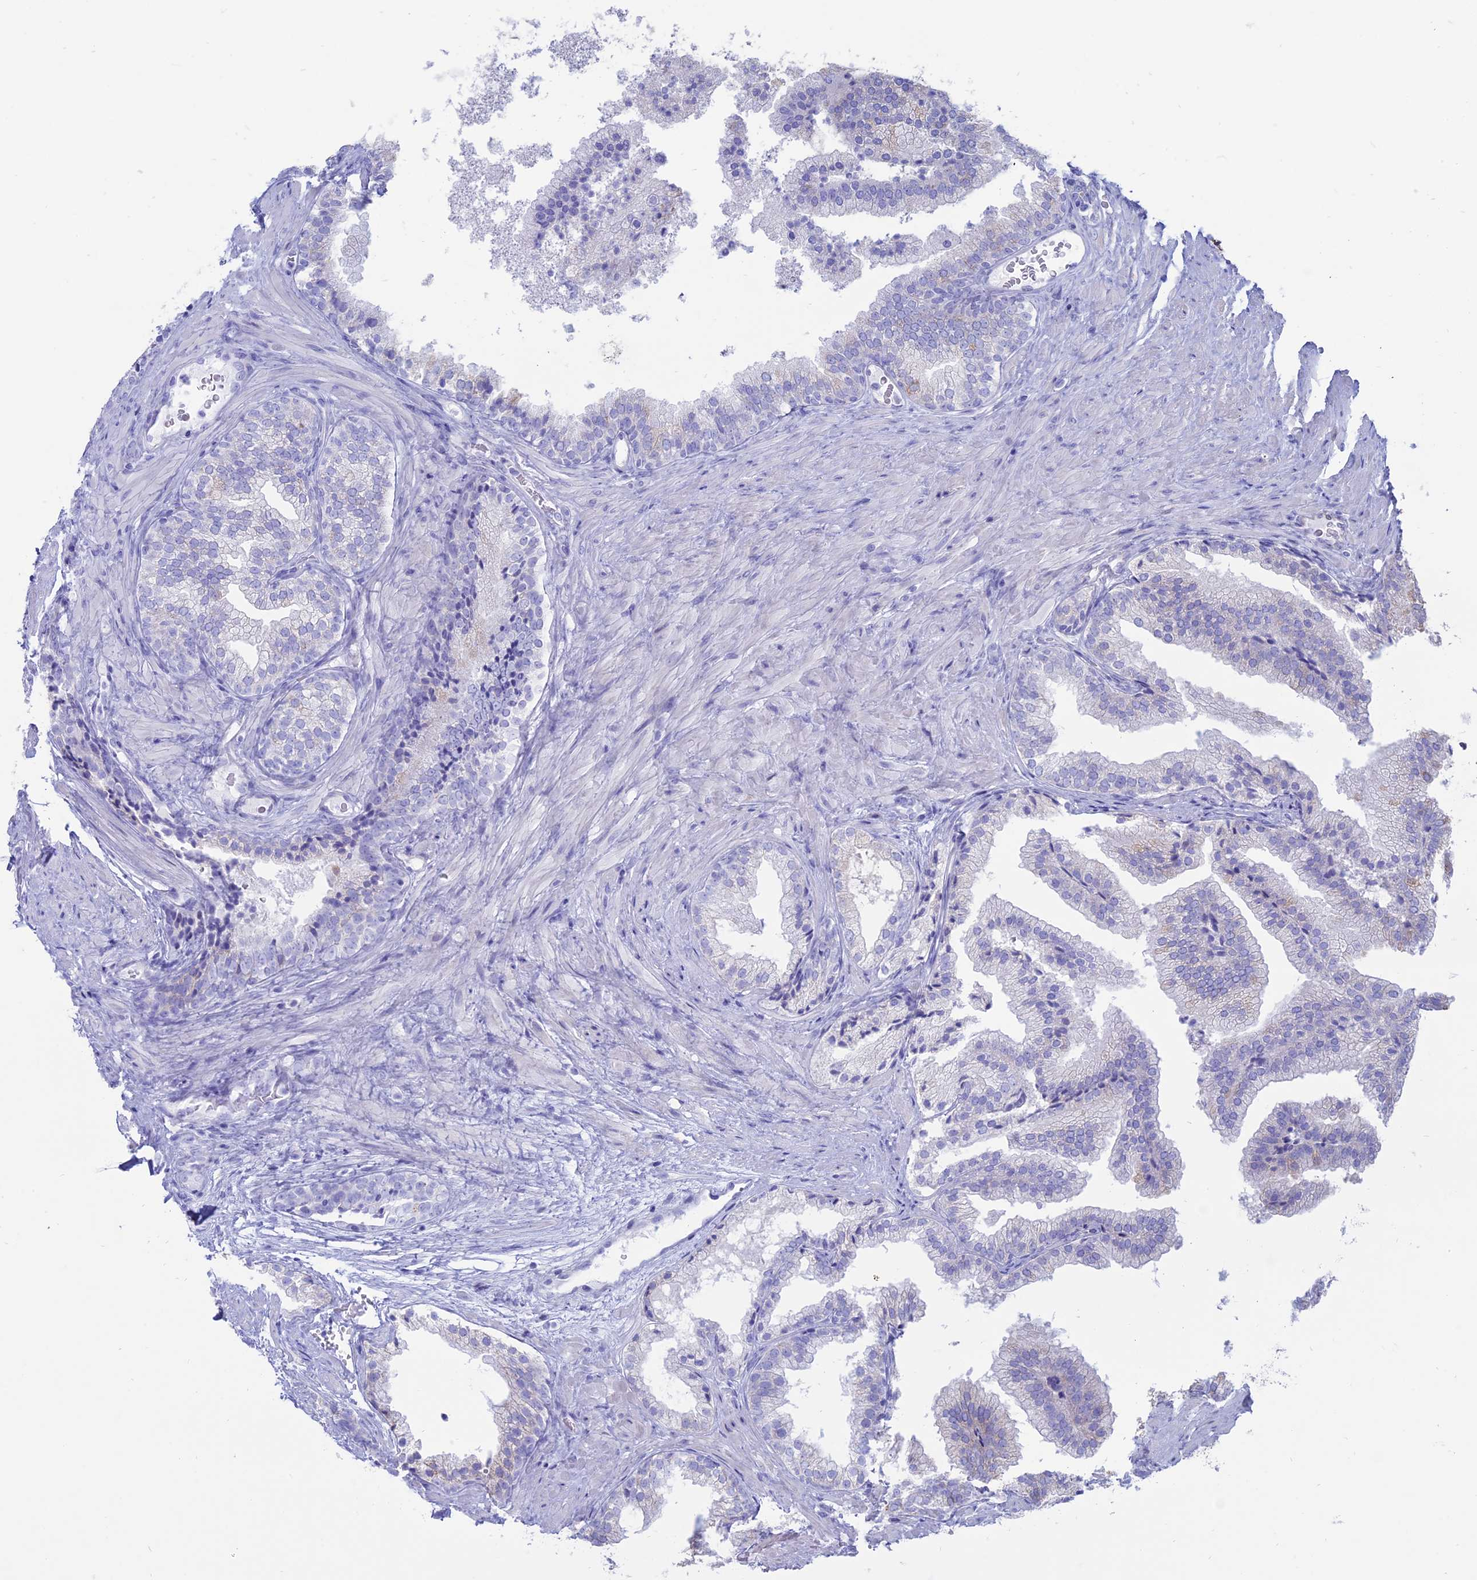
{"staining": {"intensity": "negative", "quantity": "none", "location": "none"}, "tissue": "prostate", "cell_type": "Glandular cells", "image_type": "normal", "snomed": [{"axis": "morphology", "description": "Normal tissue, NOS"}, {"axis": "topography", "description": "Prostate"}], "caption": "Immunohistochemistry of normal human prostate exhibits no expression in glandular cells.", "gene": "OR2AE1", "patient": {"sex": "male", "age": 76}}